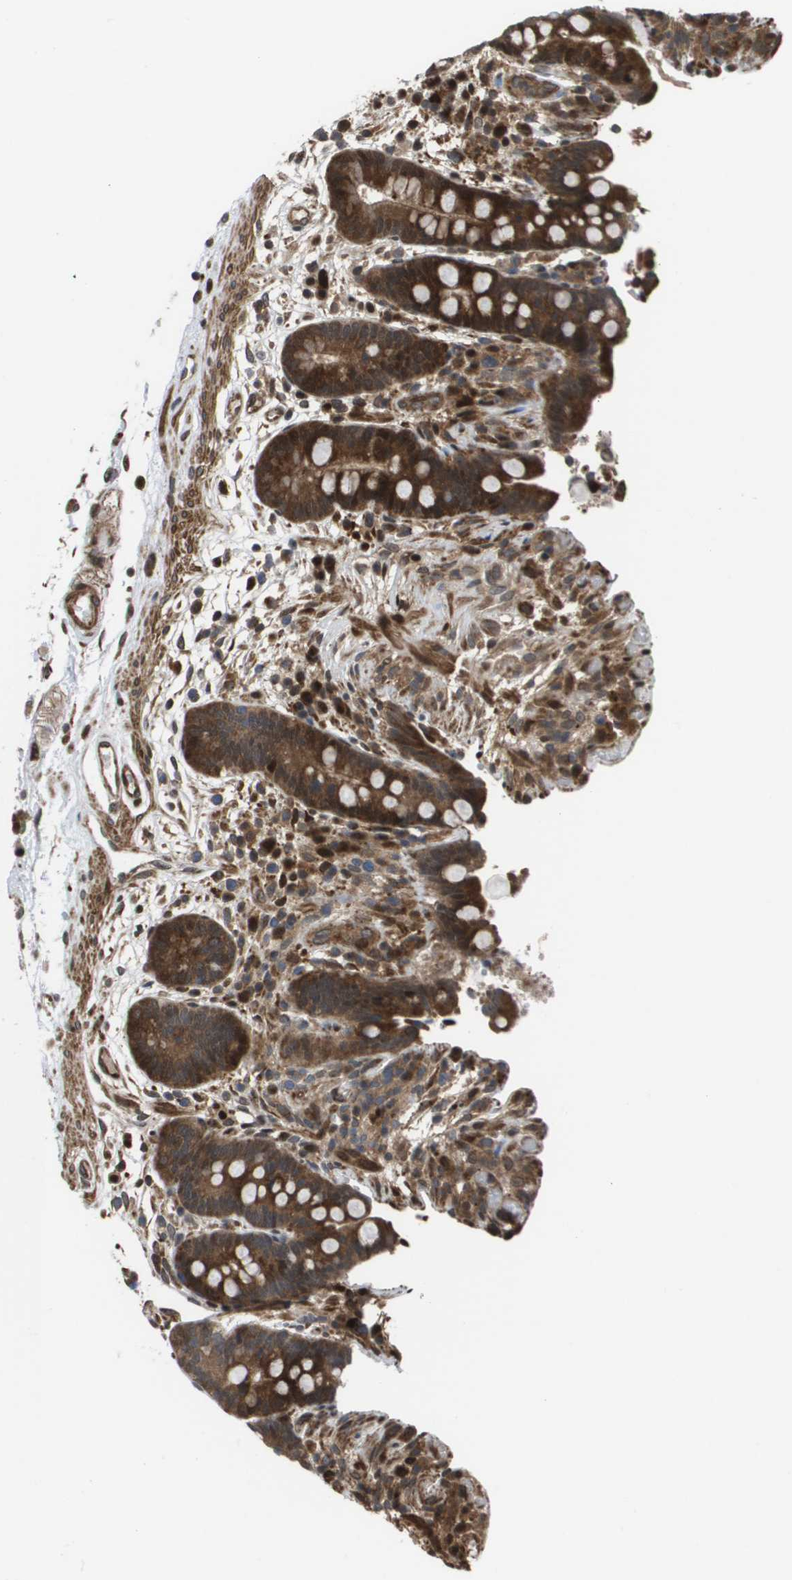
{"staining": {"intensity": "moderate", "quantity": ">75%", "location": "cytoplasmic/membranous"}, "tissue": "colon", "cell_type": "Endothelial cells", "image_type": "normal", "snomed": [{"axis": "morphology", "description": "Normal tissue, NOS"}, {"axis": "topography", "description": "Colon"}], "caption": "A brown stain highlights moderate cytoplasmic/membranous staining of a protein in endothelial cells of benign colon. (brown staining indicates protein expression, while blue staining denotes nuclei).", "gene": "AXIN2", "patient": {"sex": "male", "age": 73}}